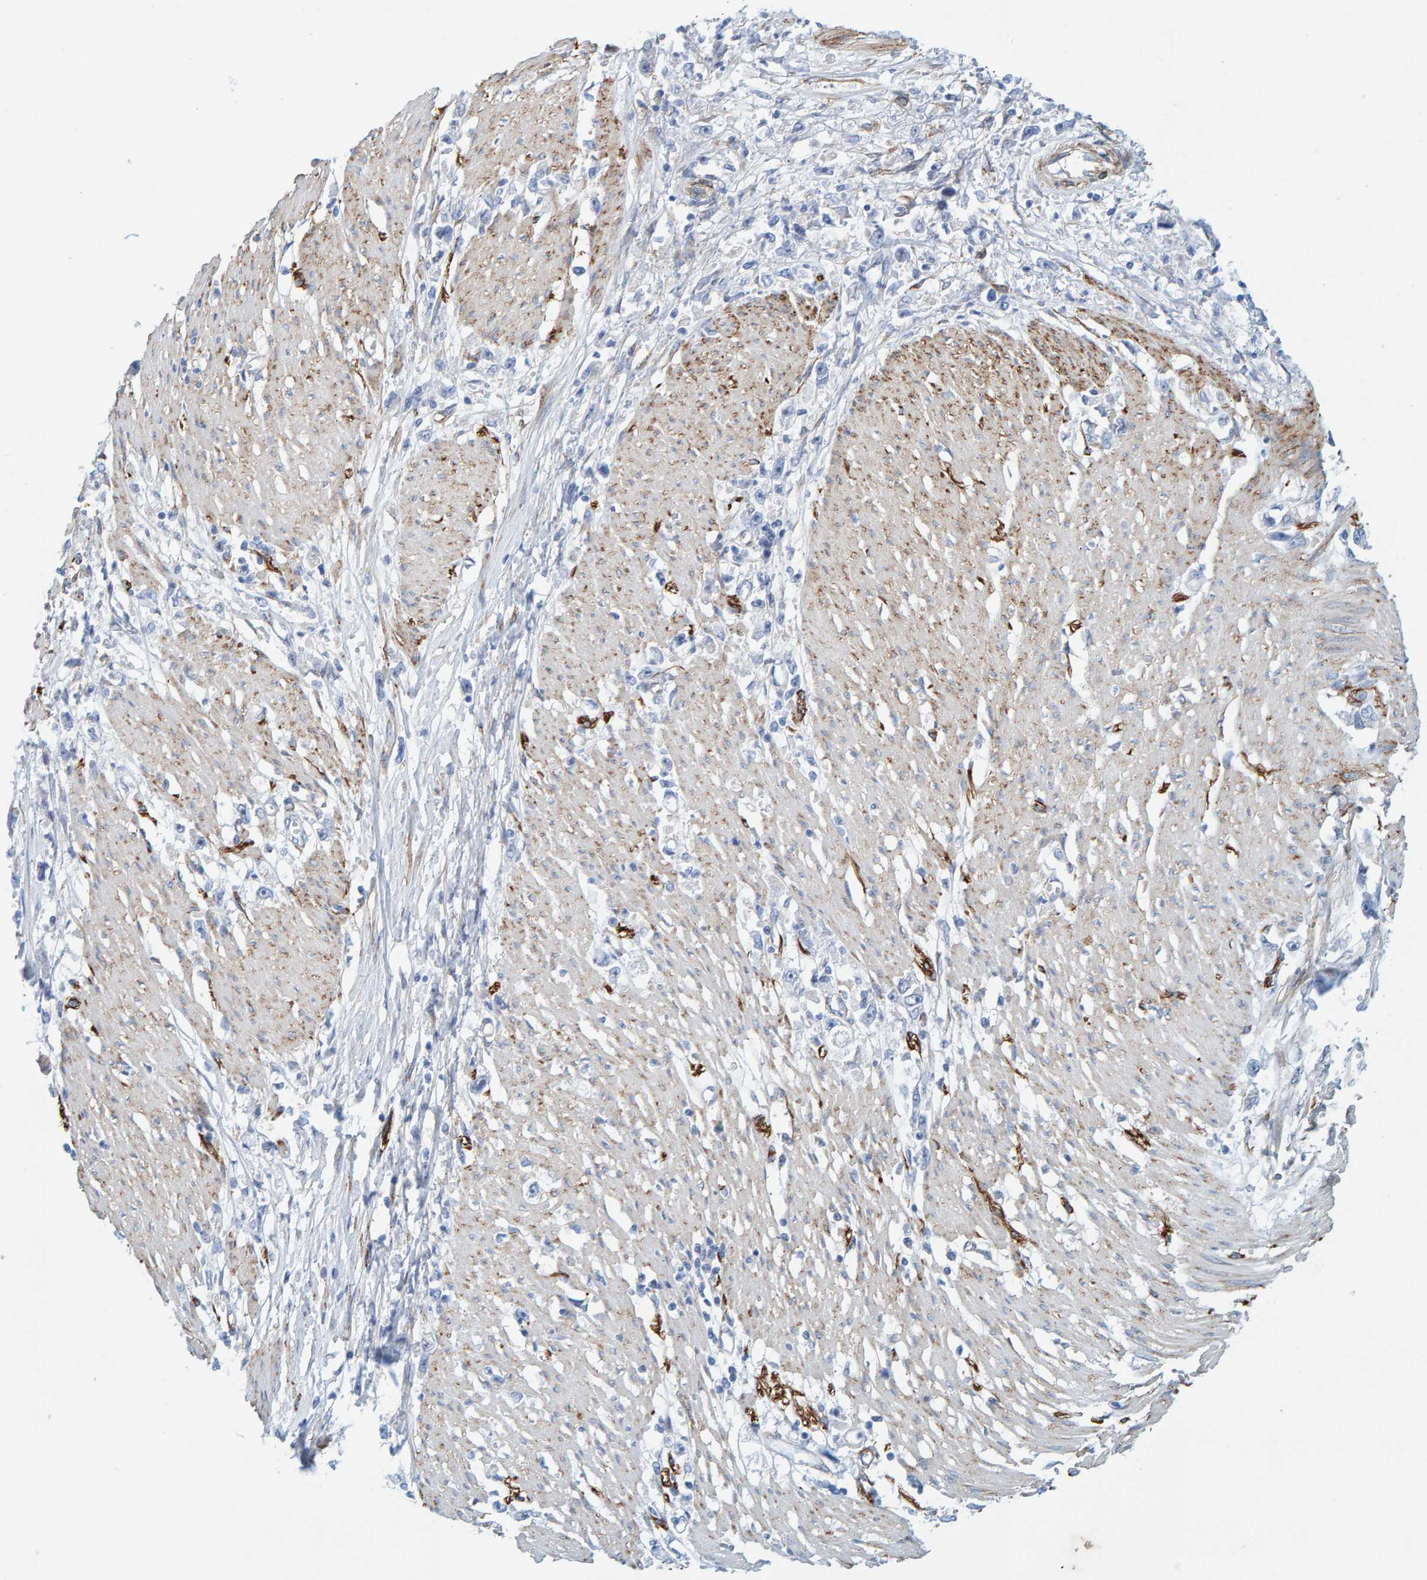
{"staining": {"intensity": "negative", "quantity": "none", "location": "none"}, "tissue": "stomach cancer", "cell_type": "Tumor cells", "image_type": "cancer", "snomed": [{"axis": "morphology", "description": "Adenocarcinoma, NOS"}, {"axis": "topography", "description": "Stomach"}], "caption": "DAB immunohistochemical staining of human stomach adenocarcinoma demonstrates no significant positivity in tumor cells. (Immunohistochemistry (ihc), brightfield microscopy, high magnification).", "gene": "MAP1B", "patient": {"sex": "female", "age": 59}}